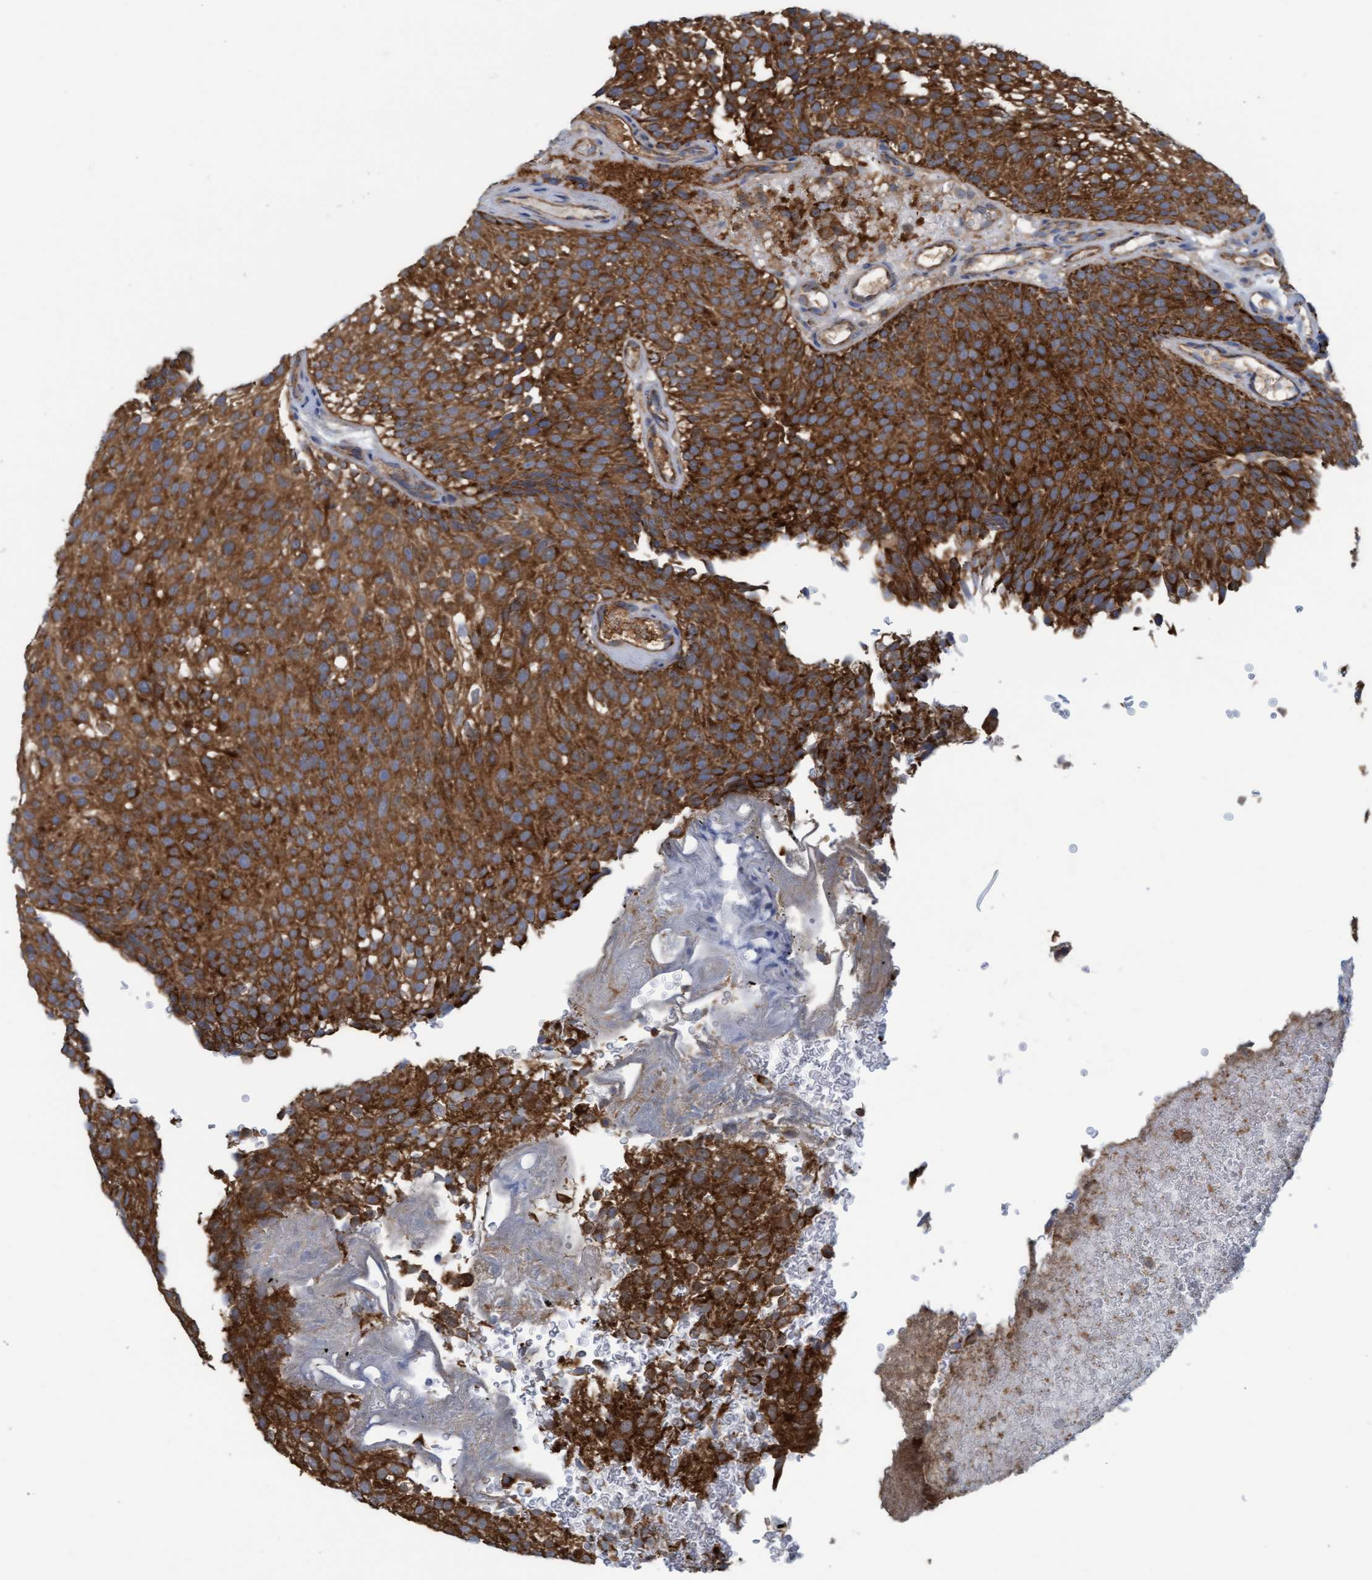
{"staining": {"intensity": "strong", "quantity": ">75%", "location": "cytoplasmic/membranous"}, "tissue": "urothelial cancer", "cell_type": "Tumor cells", "image_type": "cancer", "snomed": [{"axis": "morphology", "description": "Urothelial carcinoma, Low grade"}, {"axis": "topography", "description": "Urinary bladder"}], "caption": "Protein expression analysis of urothelial cancer shows strong cytoplasmic/membranous positivity in about >75% of tumor cells.", "gene": "LRSAM1", "patient": {"sex": "male", "age": 78}}